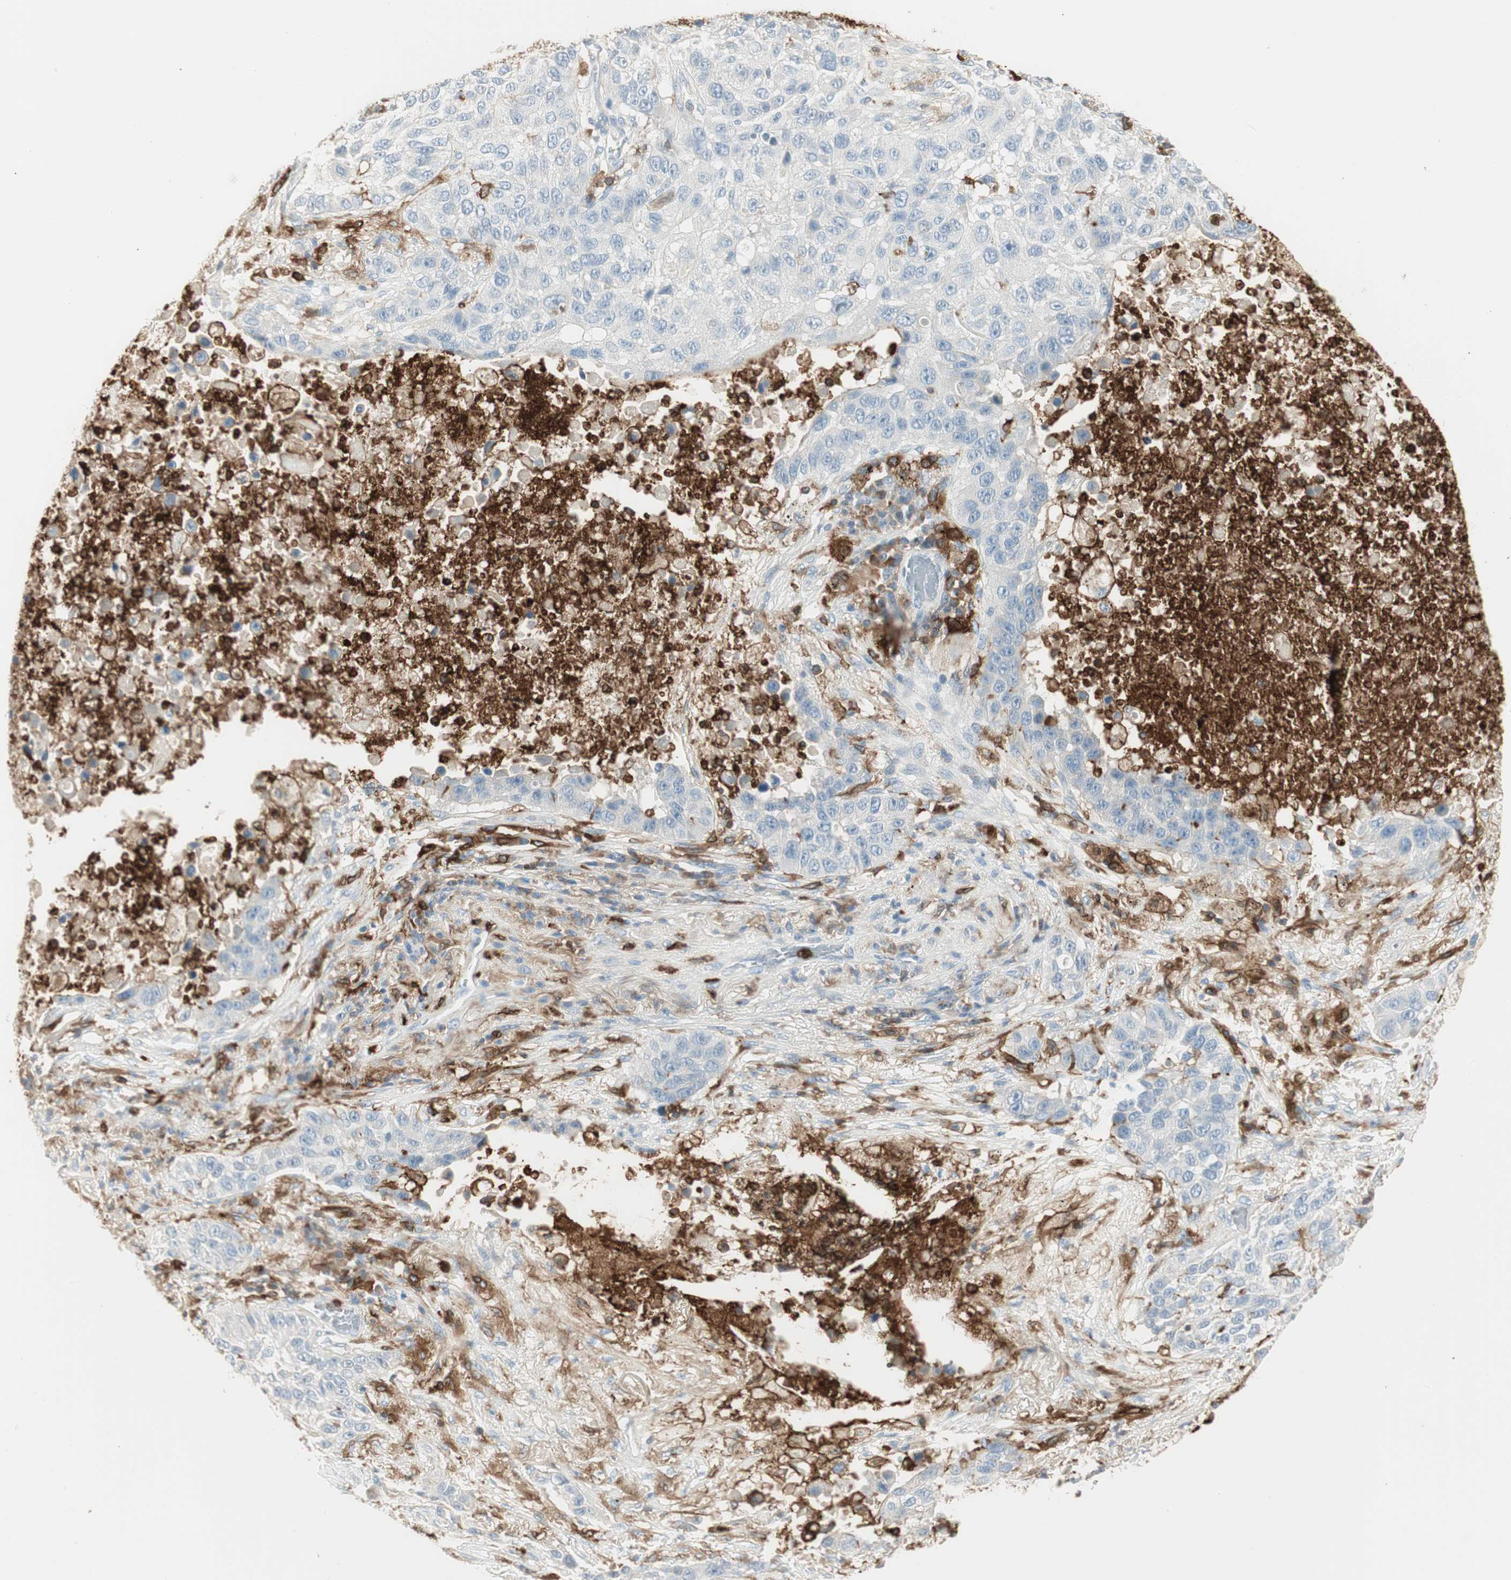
{"staining": {"intensity": "negative", "quantity": "none", "location": "none"}, "tissue": "lung cancer", "cell_type": "Tumor cells", "image_type": "cancer", "snomed": [{"axis": "morphology", "description": "Squamous cell carcinoma, NOS"}, {"axis": "topography", "description": "Lung"}], "caption": "There is no significant positivity in tumor cells of lung cancer (squamous cell carcinoma).", "gene": "ITGB2", "patient": {"sex": "male", "age": 57}}